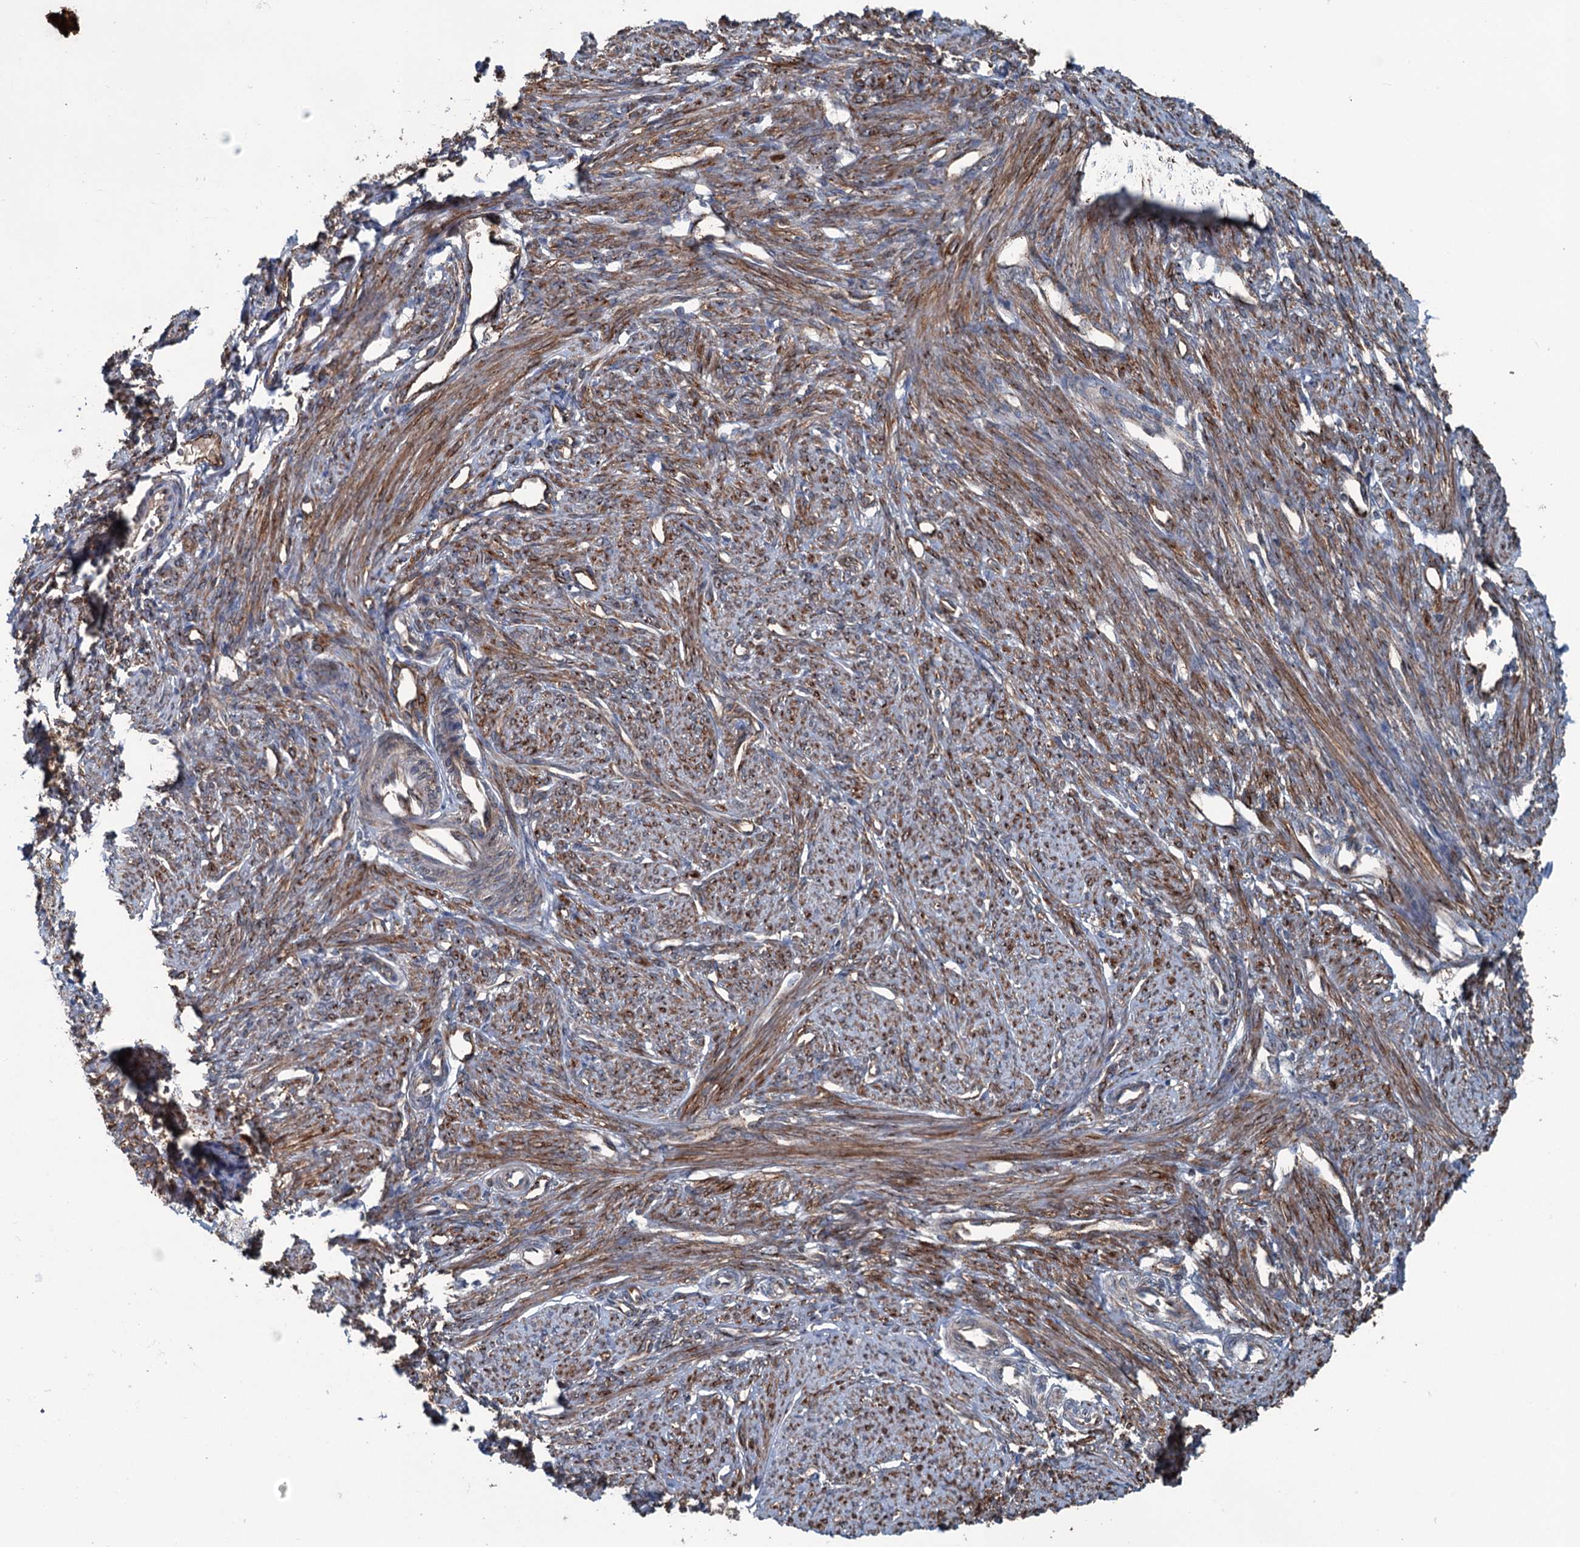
{"staining": {"intensity": "strong", "quantity": ">75%", "location": "cytoplasmic/membranous"}, "tissue": "smooth muscle", "cell_type": "Smooth muscle cells", "image_type": "normal", "snomed": [{"axis": "morphology", "description": "Normal tissue, NOS"}, {"axis": "topography", "description": "Smooth muscle"}, {"axis": "topography", "description": "Uterus"}], "caption": "A high amount of strong cytoplasmic/membranous positivity is seen in about >75% of smooth muscle cells in normal smooth muscle.", "gene": "CALCOCO1", "patient": {"sex": "female", "age": 59}}